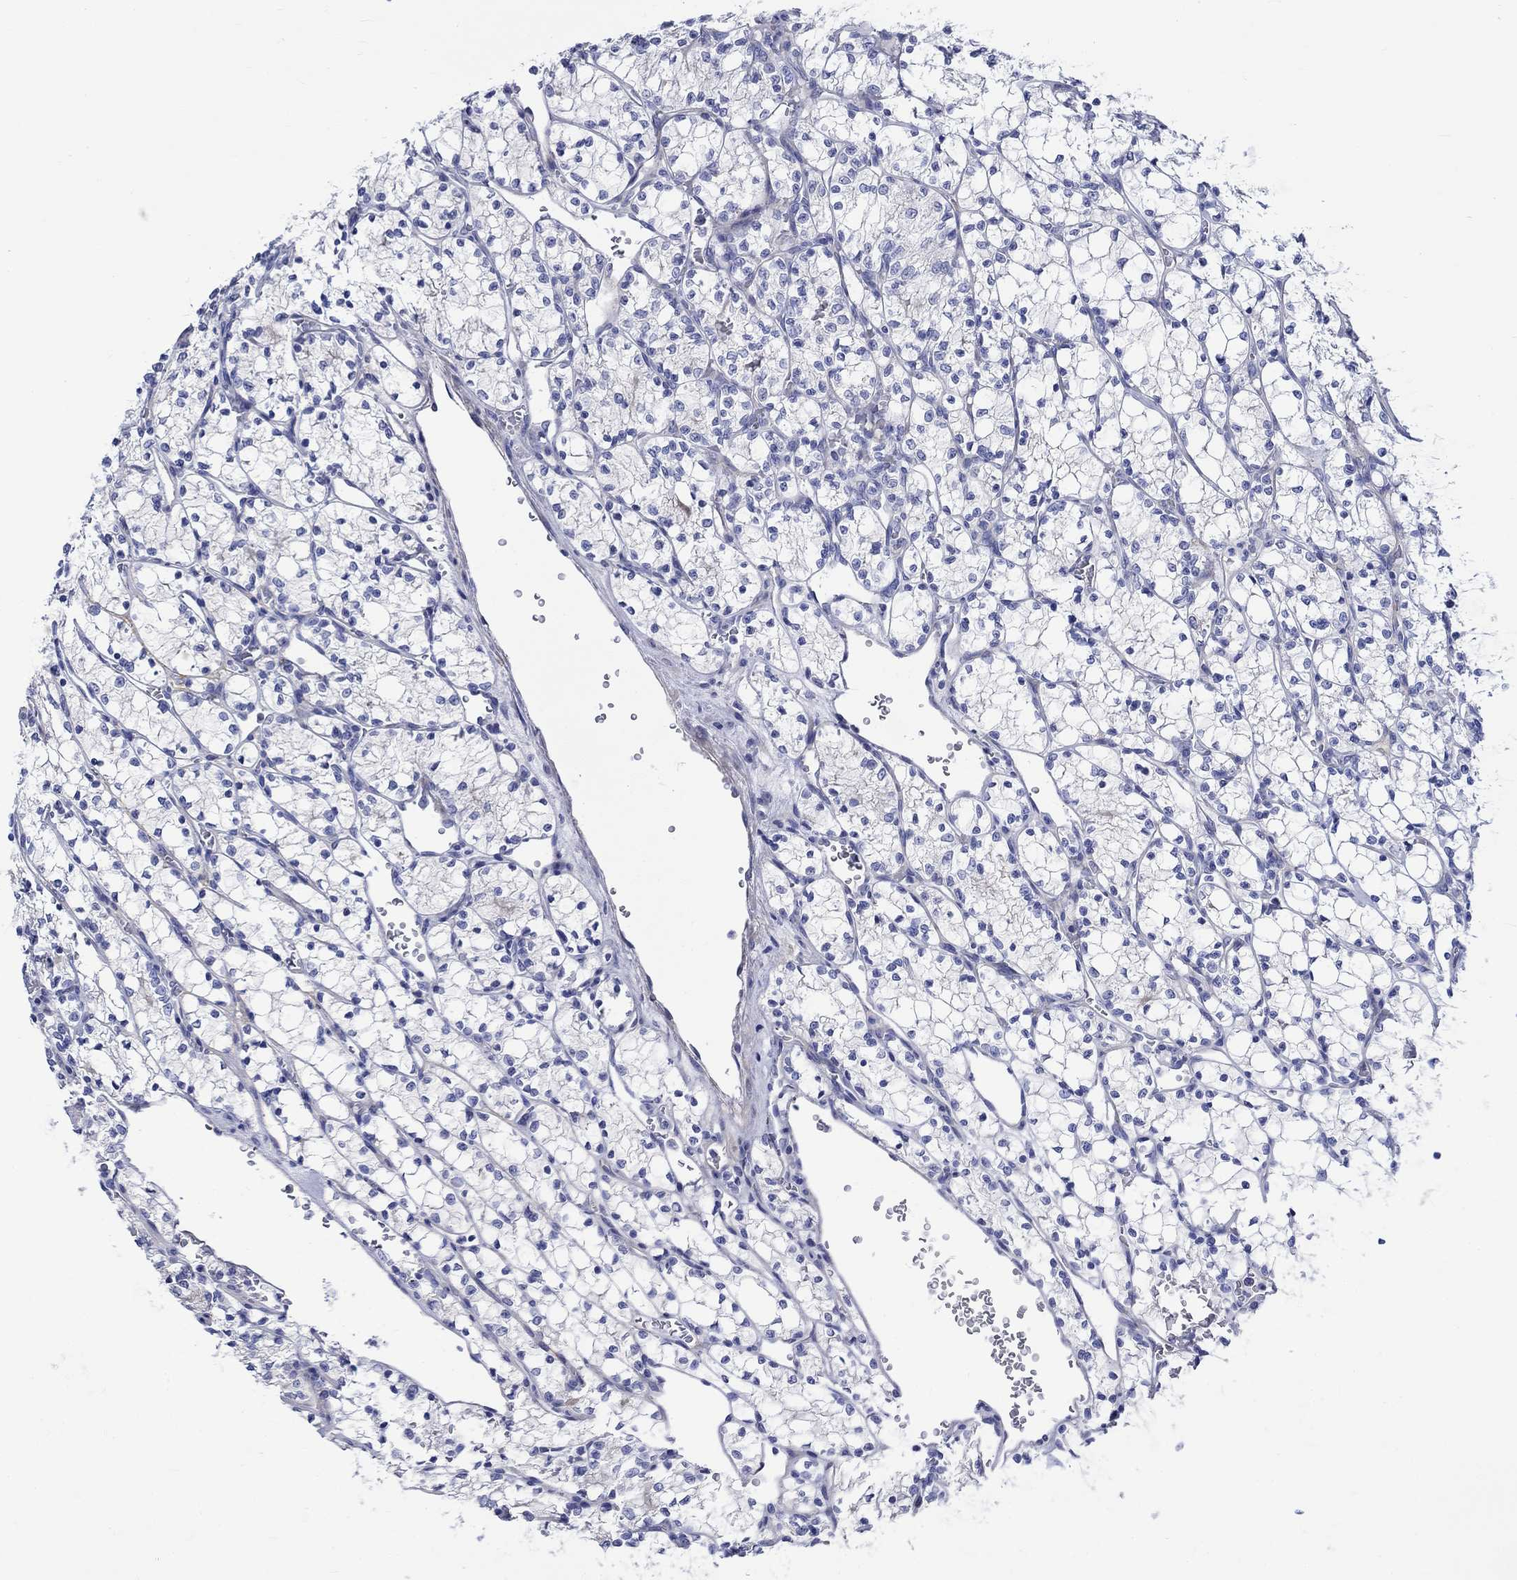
{"staining": {"intensity": "negative", "quantity": "none", "location": "none"}, "tissue": "renal cancer", "cell_type": "Tumor cells", "image_type": "cancer", "snomed": [{"axis": "morphology", "description": "Adenocarcinoma, NOS"}, {"axis": "topography", "description": "Kidney"}], "caption": "This is a image of immunohistochemistry (IHC) staining of renal adenocarcinoma, which shows no staining in tumor cells.", "gene": "NRIP3", "patient": {"sex": "female", "age": 69}}